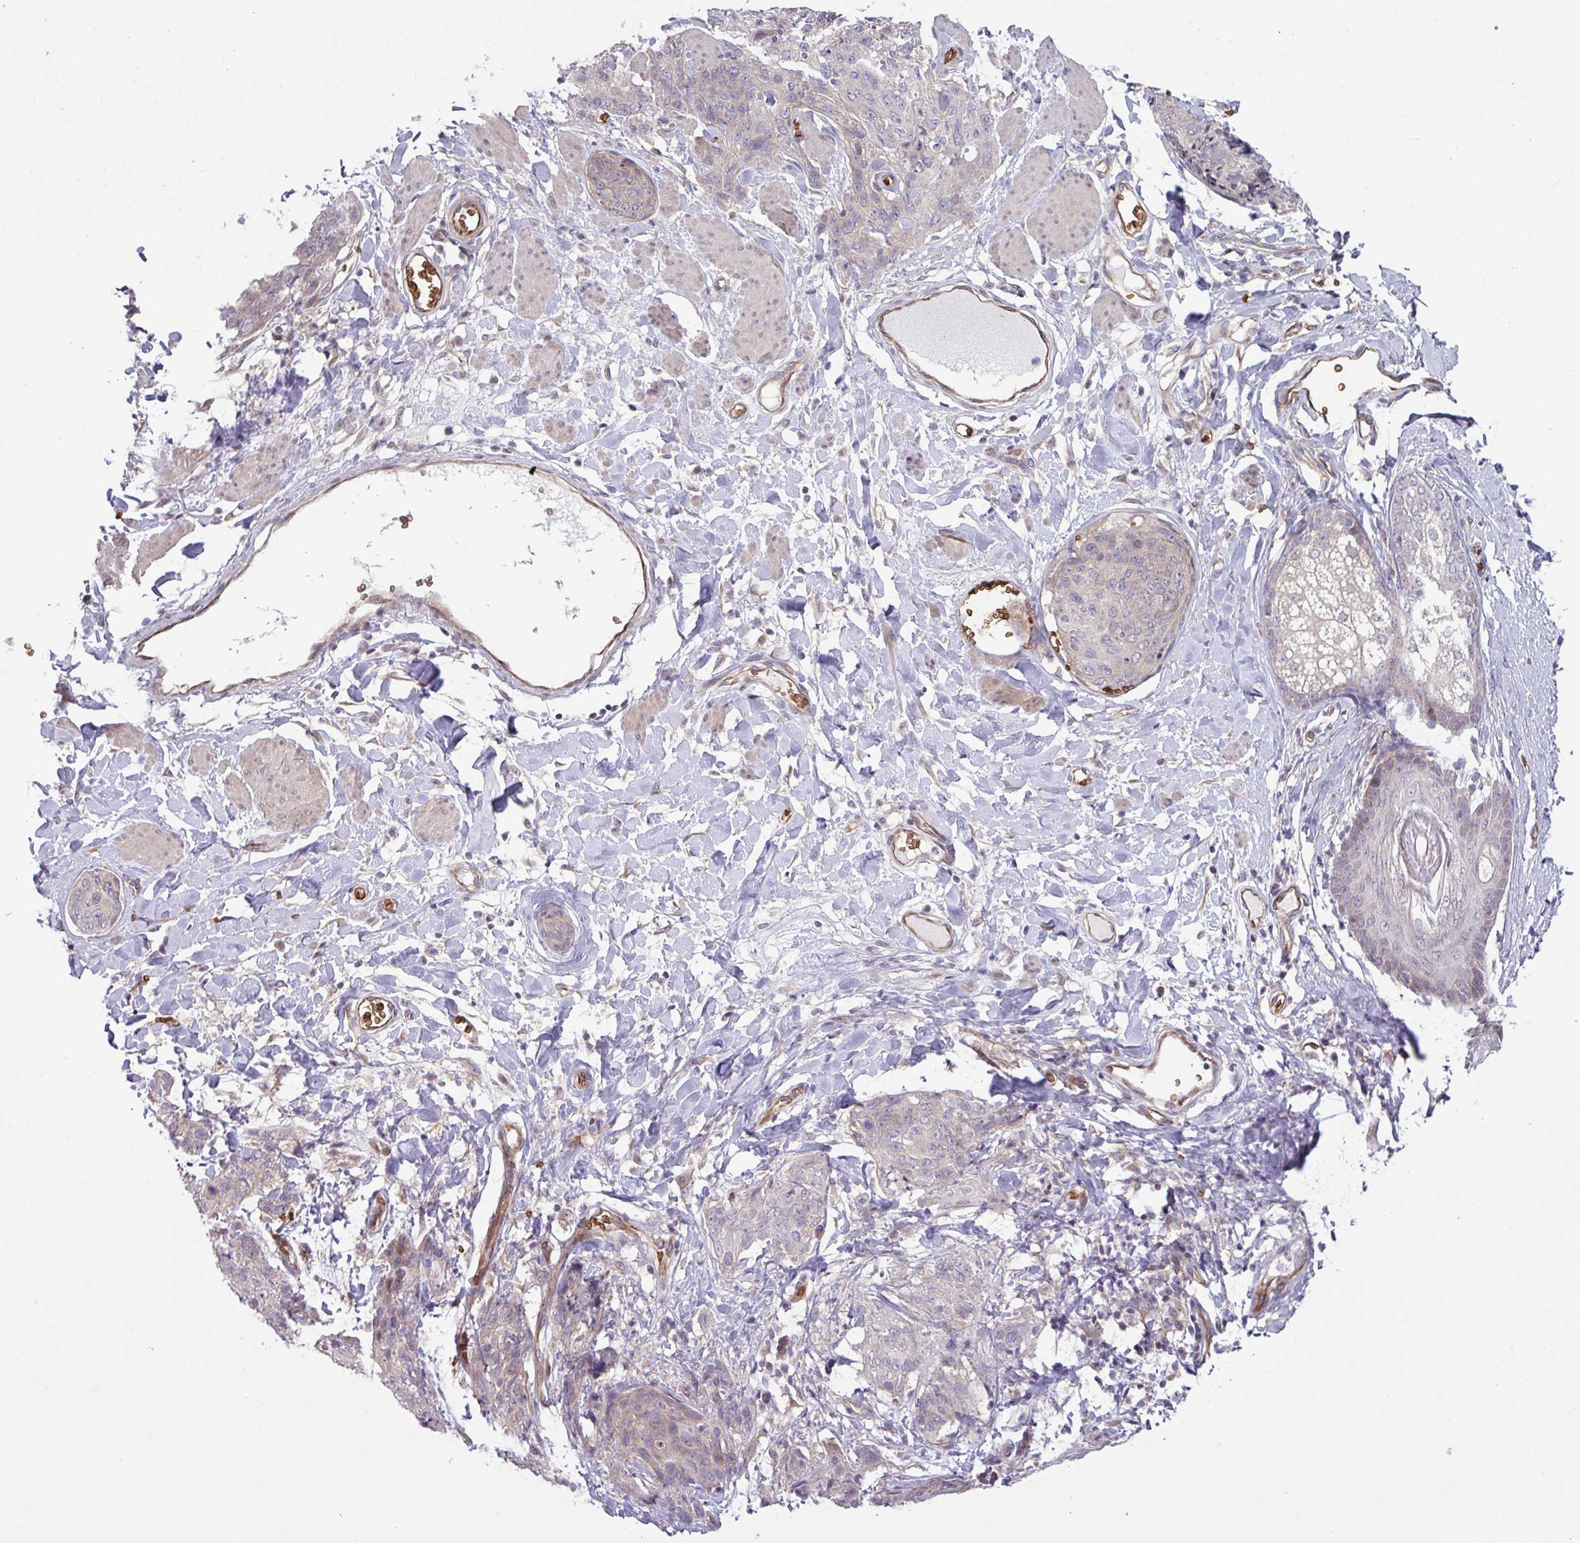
{"staining": {"intensity": "weak", "quantity": "<25%", "location": "cytoplasmic/membranous"}, "tissue": "skin cancer", "cell_type": "Tumor cells", "image_type": "cancer", "snomed": [{"axis": "morphology", "description": "Squamous cell carcinoma, NOS"}, {"axis": "topography", "description": "Skin"}, {"axis": "topography", "description": "Vulva"}], "caption": "A high-resolution micrograph shows immunohistochemistry staining of skin cancer (squamous cell carcinoma), which reveals no significant staining in tumor cells.", "gene": "RAD21L1", "patient": {"sex": "female", "age": 85}}